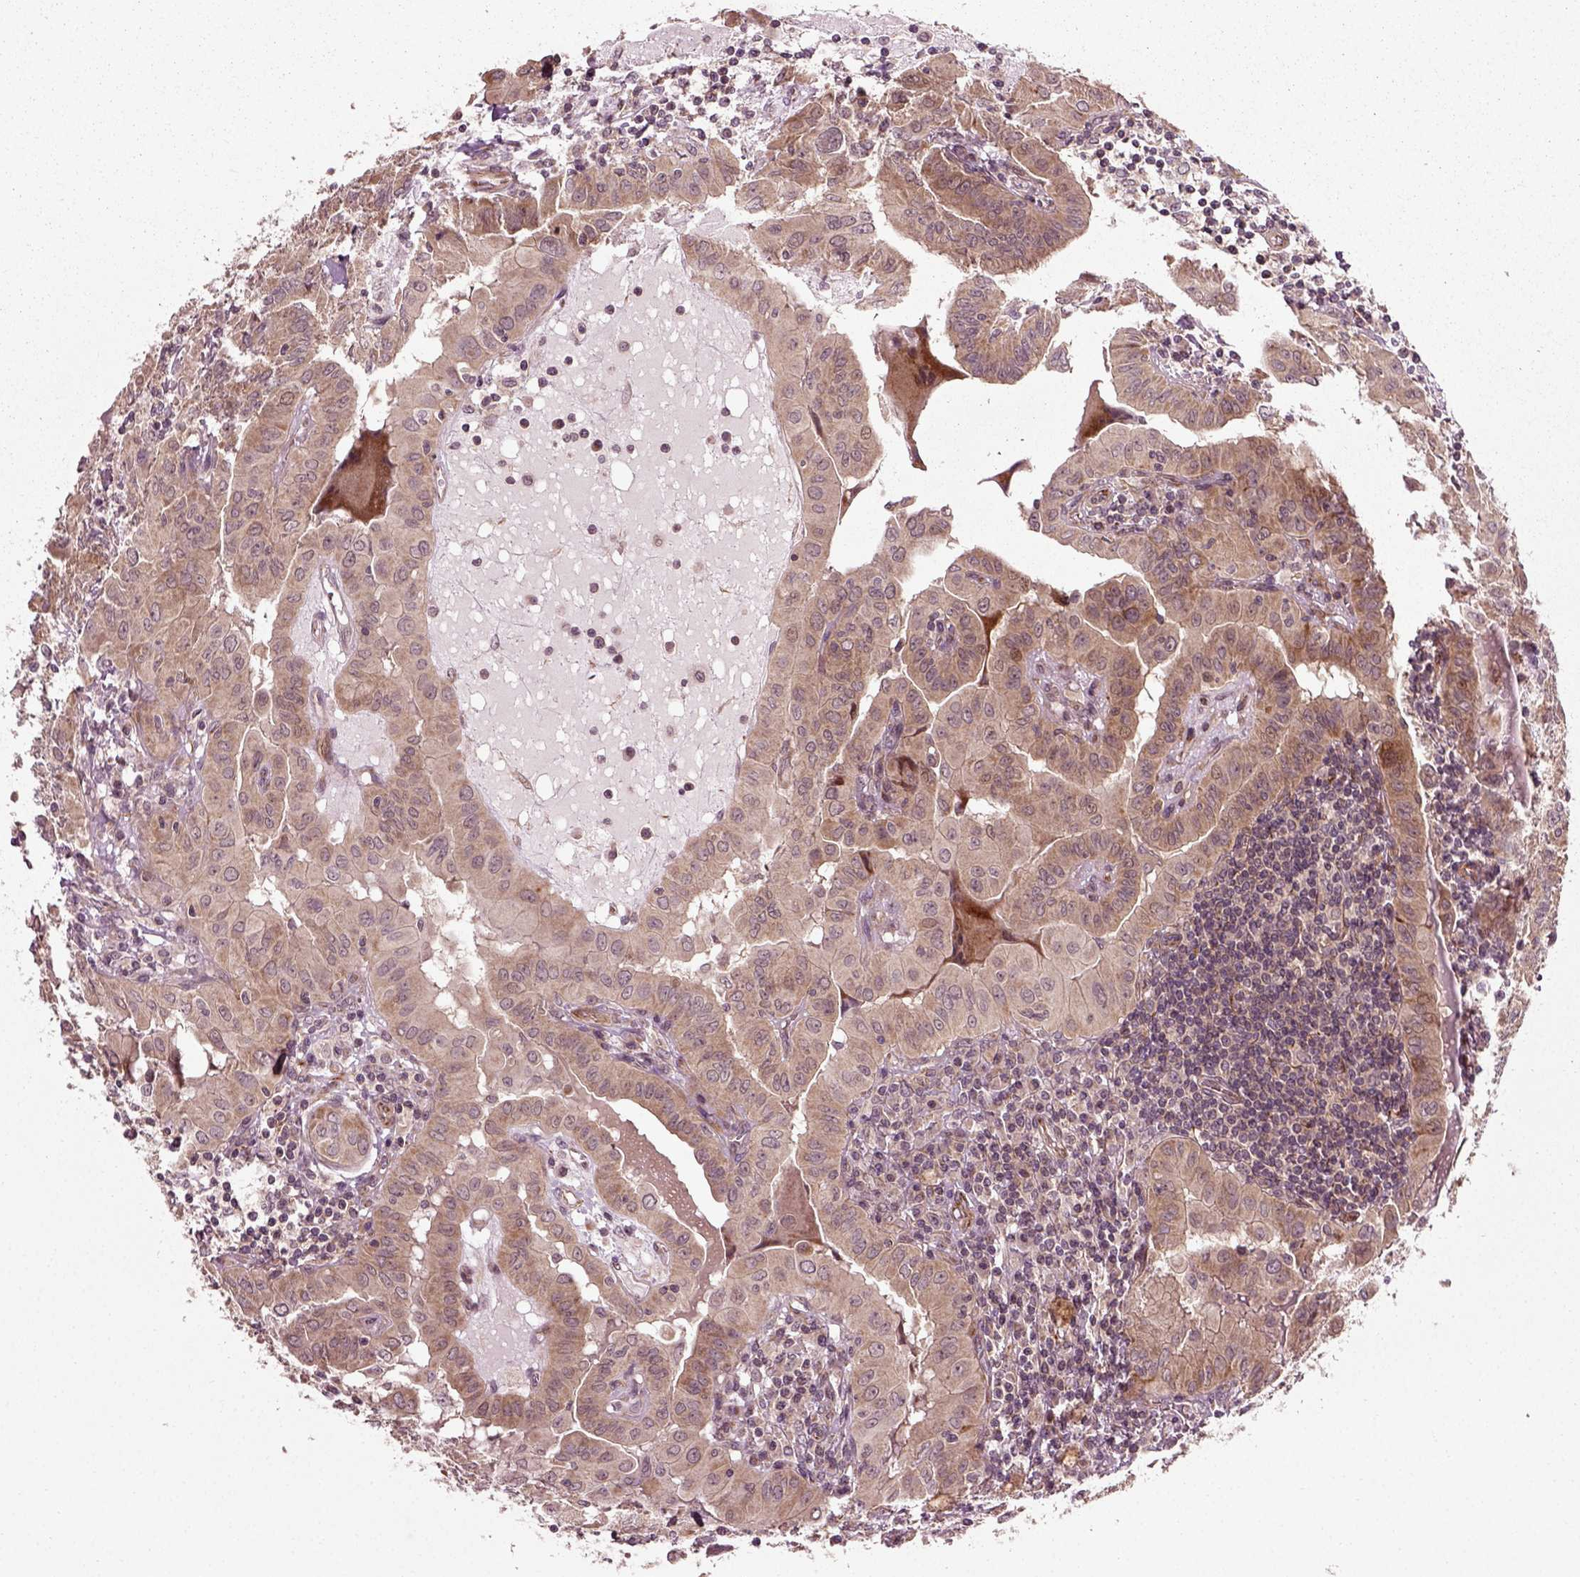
{"staining": {"intensity": "weak", "quantity": ">75%", "location": "cytoplasmic/membranous"}, "tissue": "thyroid cancer", "cell_type": "Tumor cells", "image_type": "cancer", "snomed": [{"axis": "morphology", "description": "Papillary adenocarcinoma, NOS"}, {"axis": "topography", "description": "Thyroid gland"}], "caption": "The image demonstrates staining of papillary adenocarcinoma (thyroid), revealing weak cytoplasmic/membranous protein staining (brown color) within tumor cells. (Brightfield microscopy of DAB IHC at high magnification).", "gene": "PLCD3", "patient": {"sex": "female", "age": 37}}